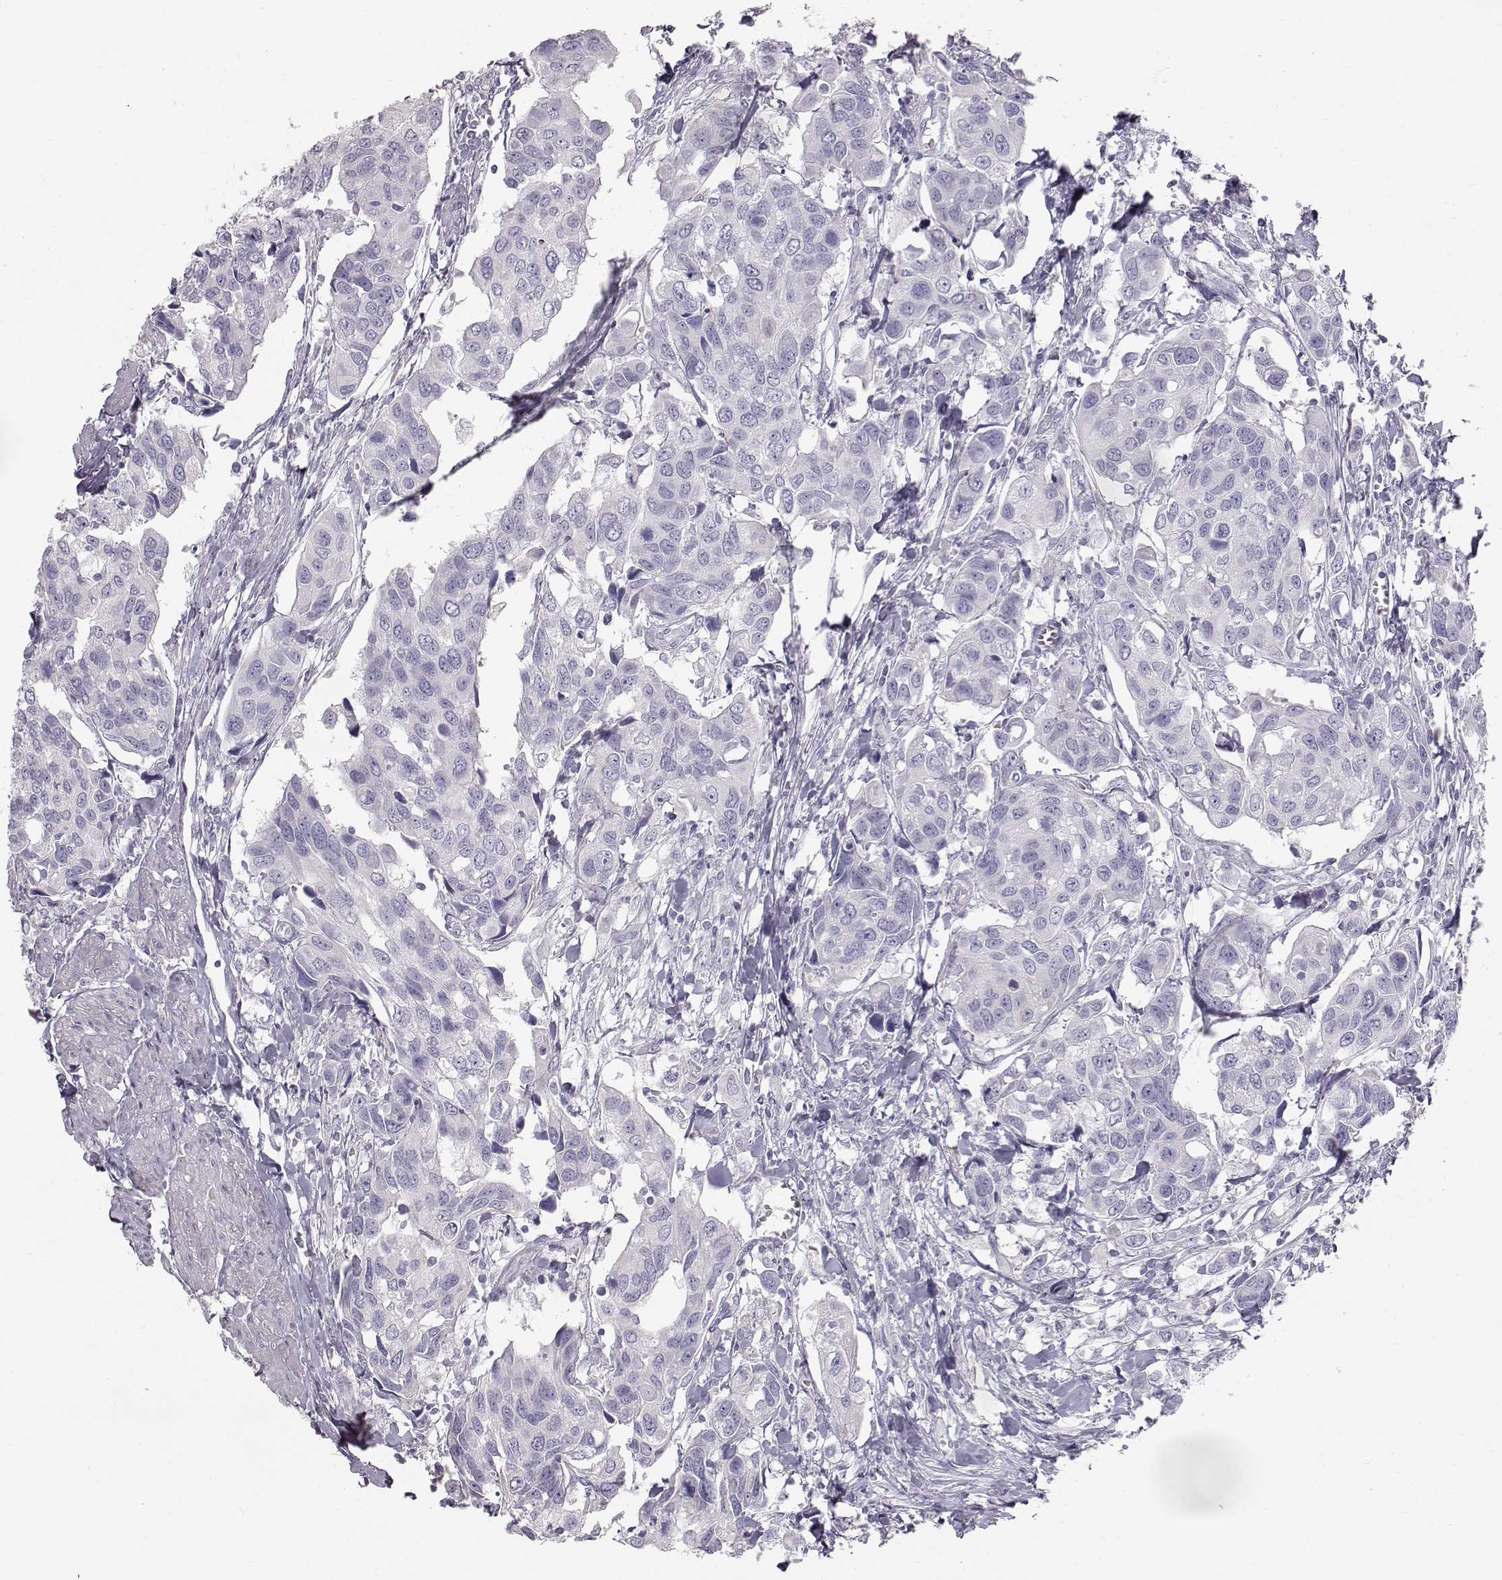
{"staining": {"intensity": "negative", "quantity": "none", "location": "none"}, "tissue": "urothelial cancer", "cell_type": "Tumor cells", "image_type": "cancer", "snomed": [{"axis": "morphology", "description": "Urothelial carcinoma, High grade"}, {"axis": "topography", "description": "Urinary bladder"}], "caption": "DAB immunohistochemical staining of human urothelial cancer demonstrates no significant staining in tumor cells. Brightfield microscopy of immunohistochemistry stained with DAB (brown) and hematoxylin (blue), captured at high magnification.", "gene": "KRT33A", "patient": {"sex": "male", "age": 60}}